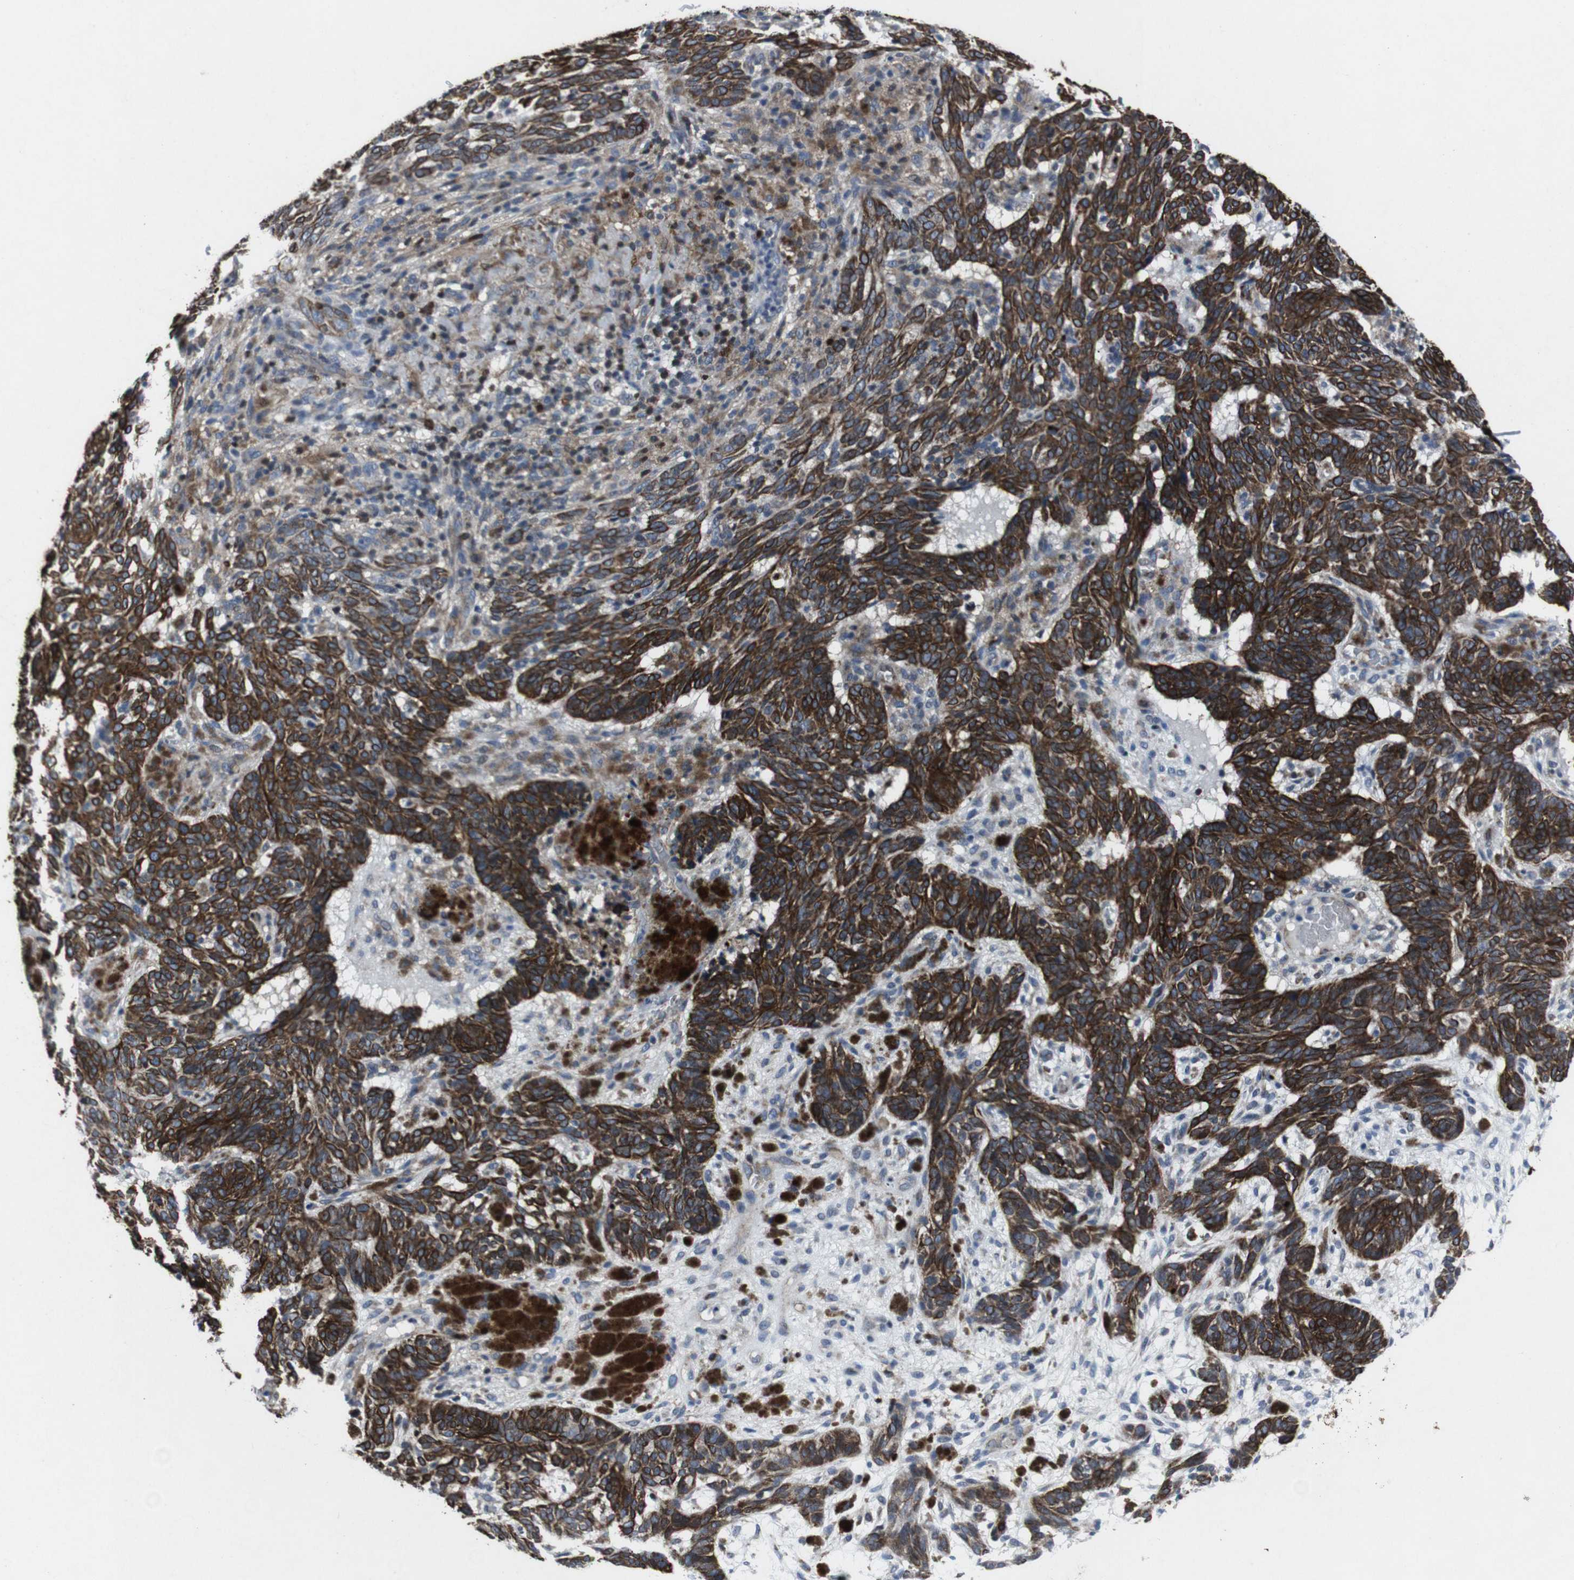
{"staining": {"intensity": "strong", "quantity": ">75%", "location": "cytoplasmic/membranous"}, "tissue": "skin cancer", "cell_type": "Tumor cells", "image_type": "cancer", "snomed": [{"axis": "morphology", "description": "Basal cell carcinoma"}, {"axis": "topography", "description": "Skin"}], "caption": "A high-resolution histopathology image shows immunohistochemistry (IHC) staining of skin cancer, which exhibits strong cytoplasmic/membranous staining in approximately >75% of tumor cells.", "gene": "STAT4", "patient": {"sex": "male", "age": 85}}